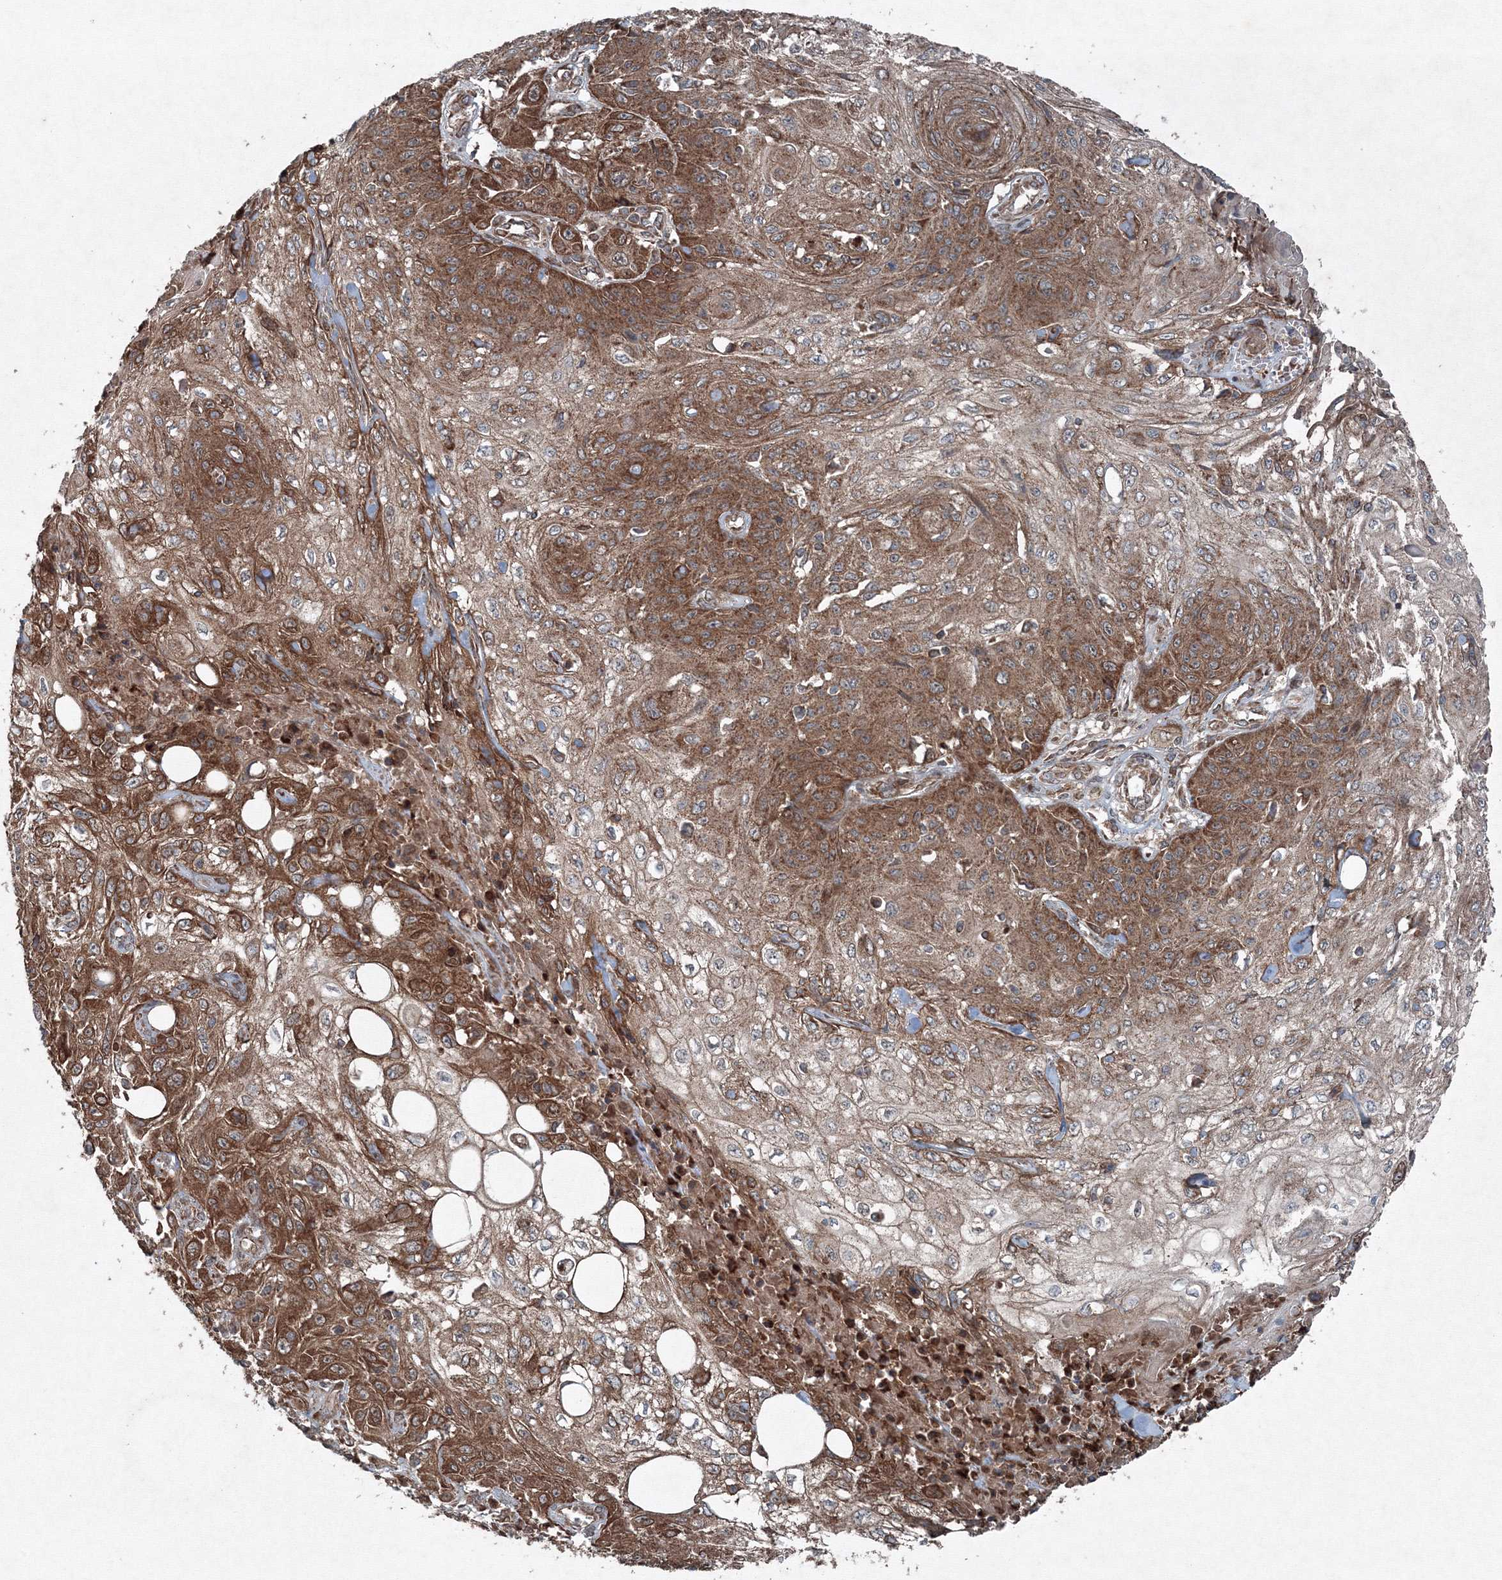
{"staining": {"intensity": "strong", "quantity": ">75%", "location": "cytoplasmic/membranous"}, "tissue": "skin cancer", "cell_type": "Tumor cells", "image_type": "cancer", "snomed": [{"axis": "morphology", "description": "Squamous cell carcinoma, NOS"}, {"axis": "morphology", "description": "Squamous cell carcinoma, metastatic, NOS"}, {"axis": "topography", "description": "Skin"}, {"axis": "topography", "description": "Lymph node"}], "caption": "Brown immunohistochemical staining in human skin cancer (squamous cell carcinoma) demonstrates strong cytoplasmic/membranous expression in approximately >75% of tumor cells.", "gene": "COPS7B", "patient": {"sex": "male", "age": 75}}